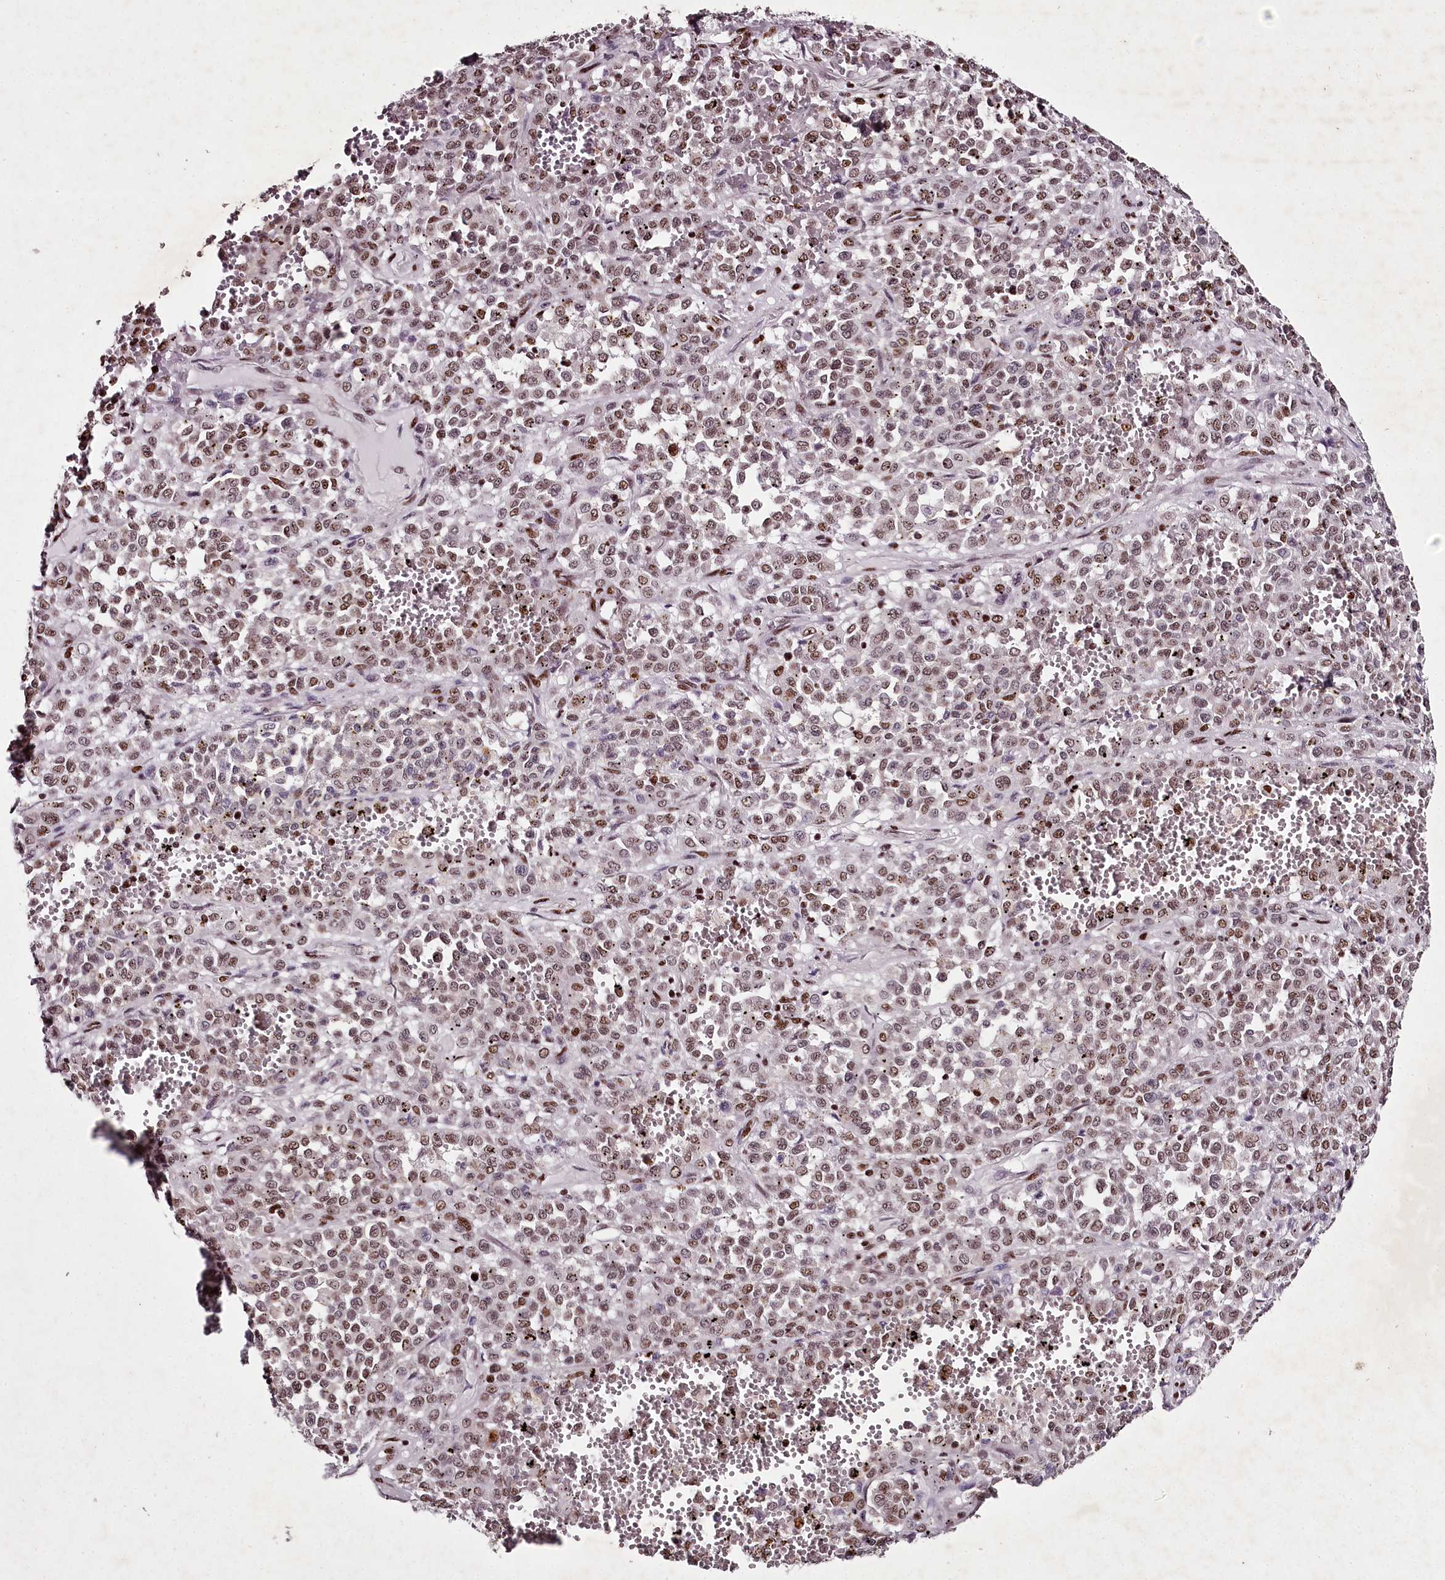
{"staining": {"intensity": "moderate", "quantity": ">75%", "location": "nuclear"}, "tissue": "melanoma", "cell_type": "Tumor cells", "image_type": "cancer", "snomed": [{"axis": "morphology", "description": "Malignant melanoma, Metastatic site"}, {"axis": "topography", "description": "Pancreas"}], "caption": "A high-resolution histopathology image shows immunohistochemistry (IHC) staining of melanoma, which exhibits moderate nuclear staining in approximately >75% of tumor cells. (DAB = brown stain, brightfield microscopy at high magnification).", "gene": "PSPC1", "patient": {"sex": "female", "age": 30}}